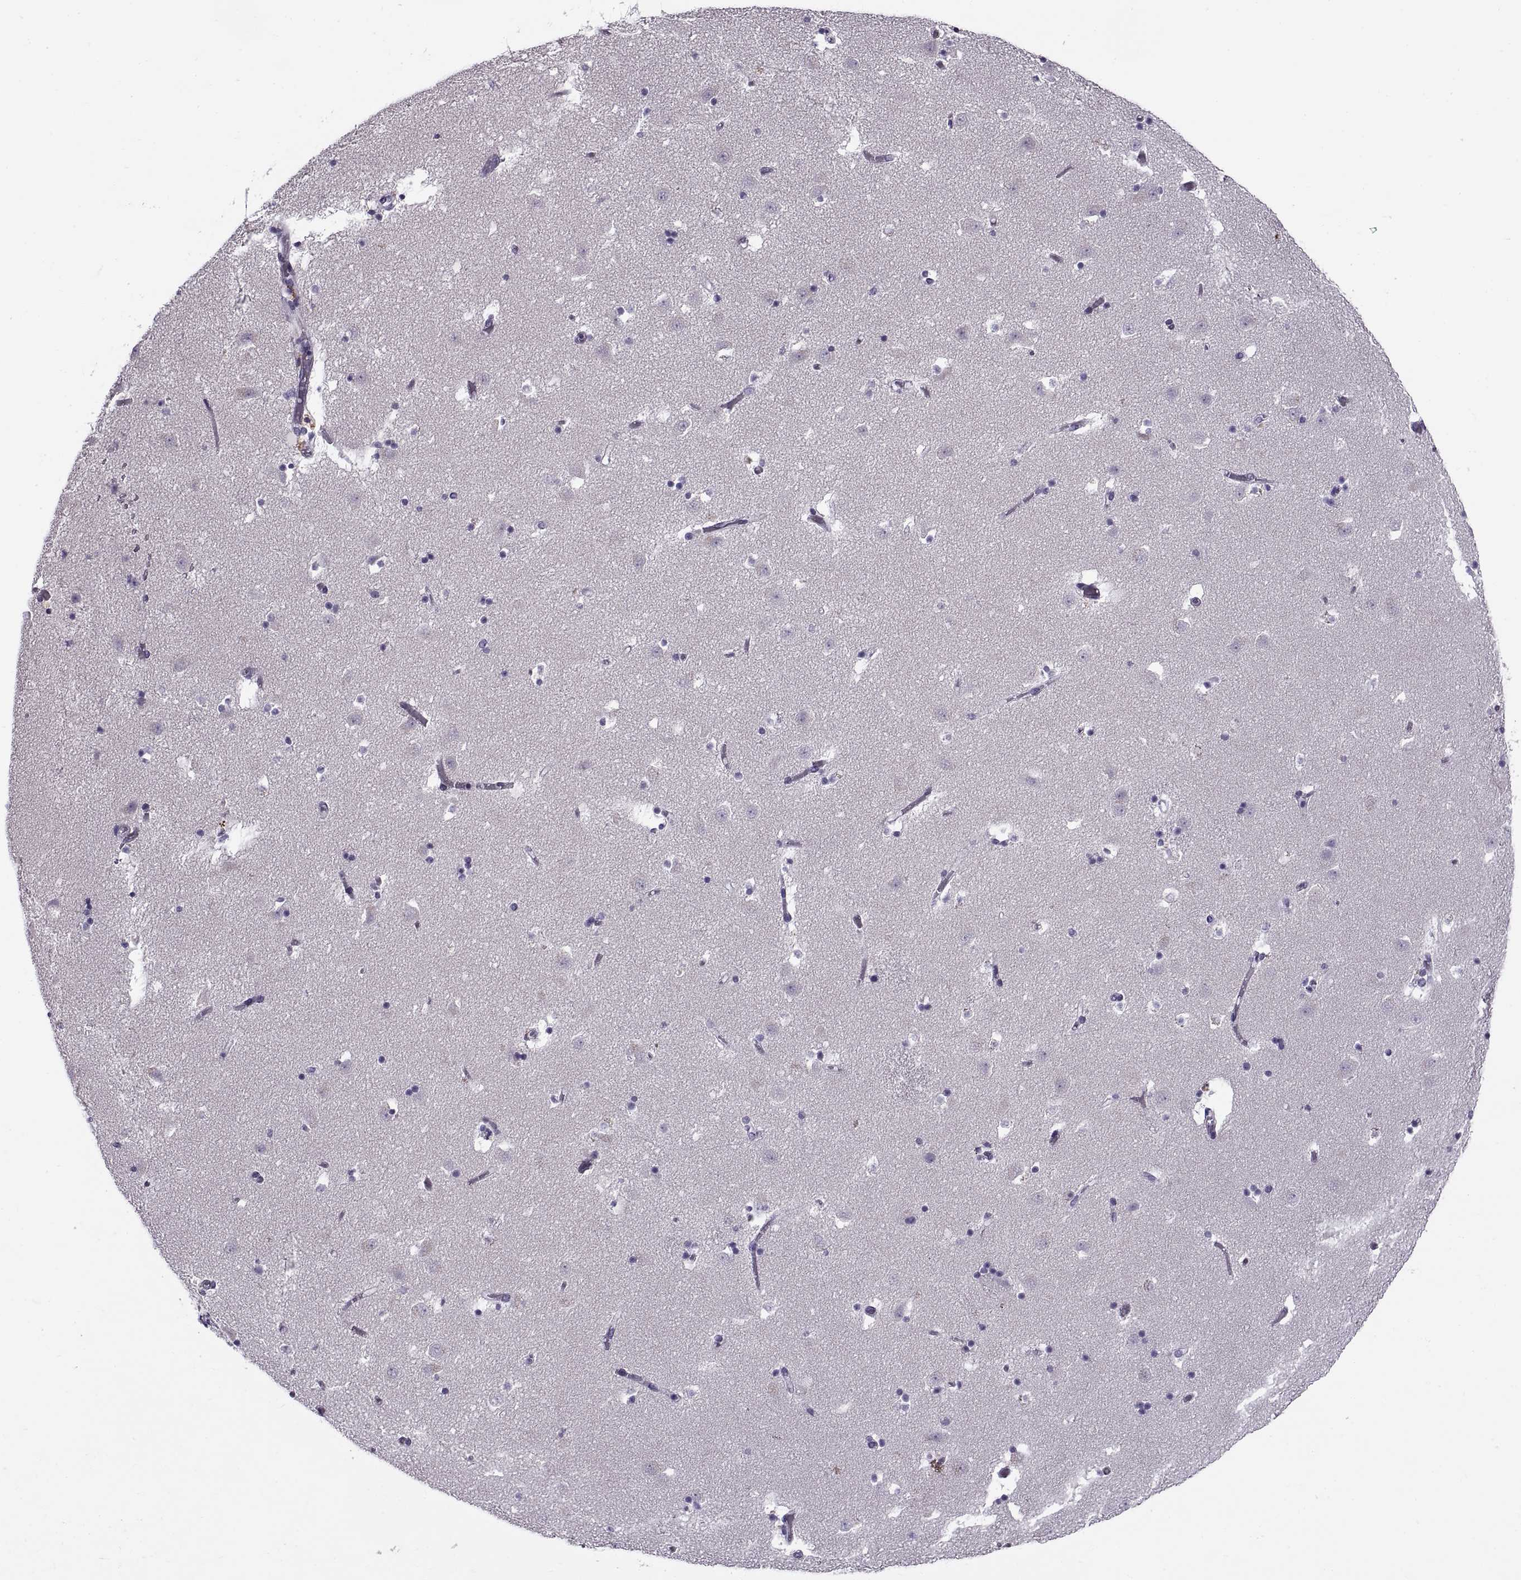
{"staining": {"intensity": "negative", "quantity": "none", "location": "none"}, "tissue": "caudate", "cell_type": "Glial cells", "image_type": "normal", "snomed": [{"axis": "morphology", "description": "Normal tissue, NOS"}, {"axis": "topography", "description": "Lateral ventricle wall"}], "caption": "An immunohistochemistry (IHC) micrograph of unremarkable caudate is shown. There is no staining in glial cells of caudate. The staining is performed using DAB brown chromogen with nuclei counter-stained in using hematoxylin.", "gene": "CALCR", "patient": {"sex": "female", "age": 42}}